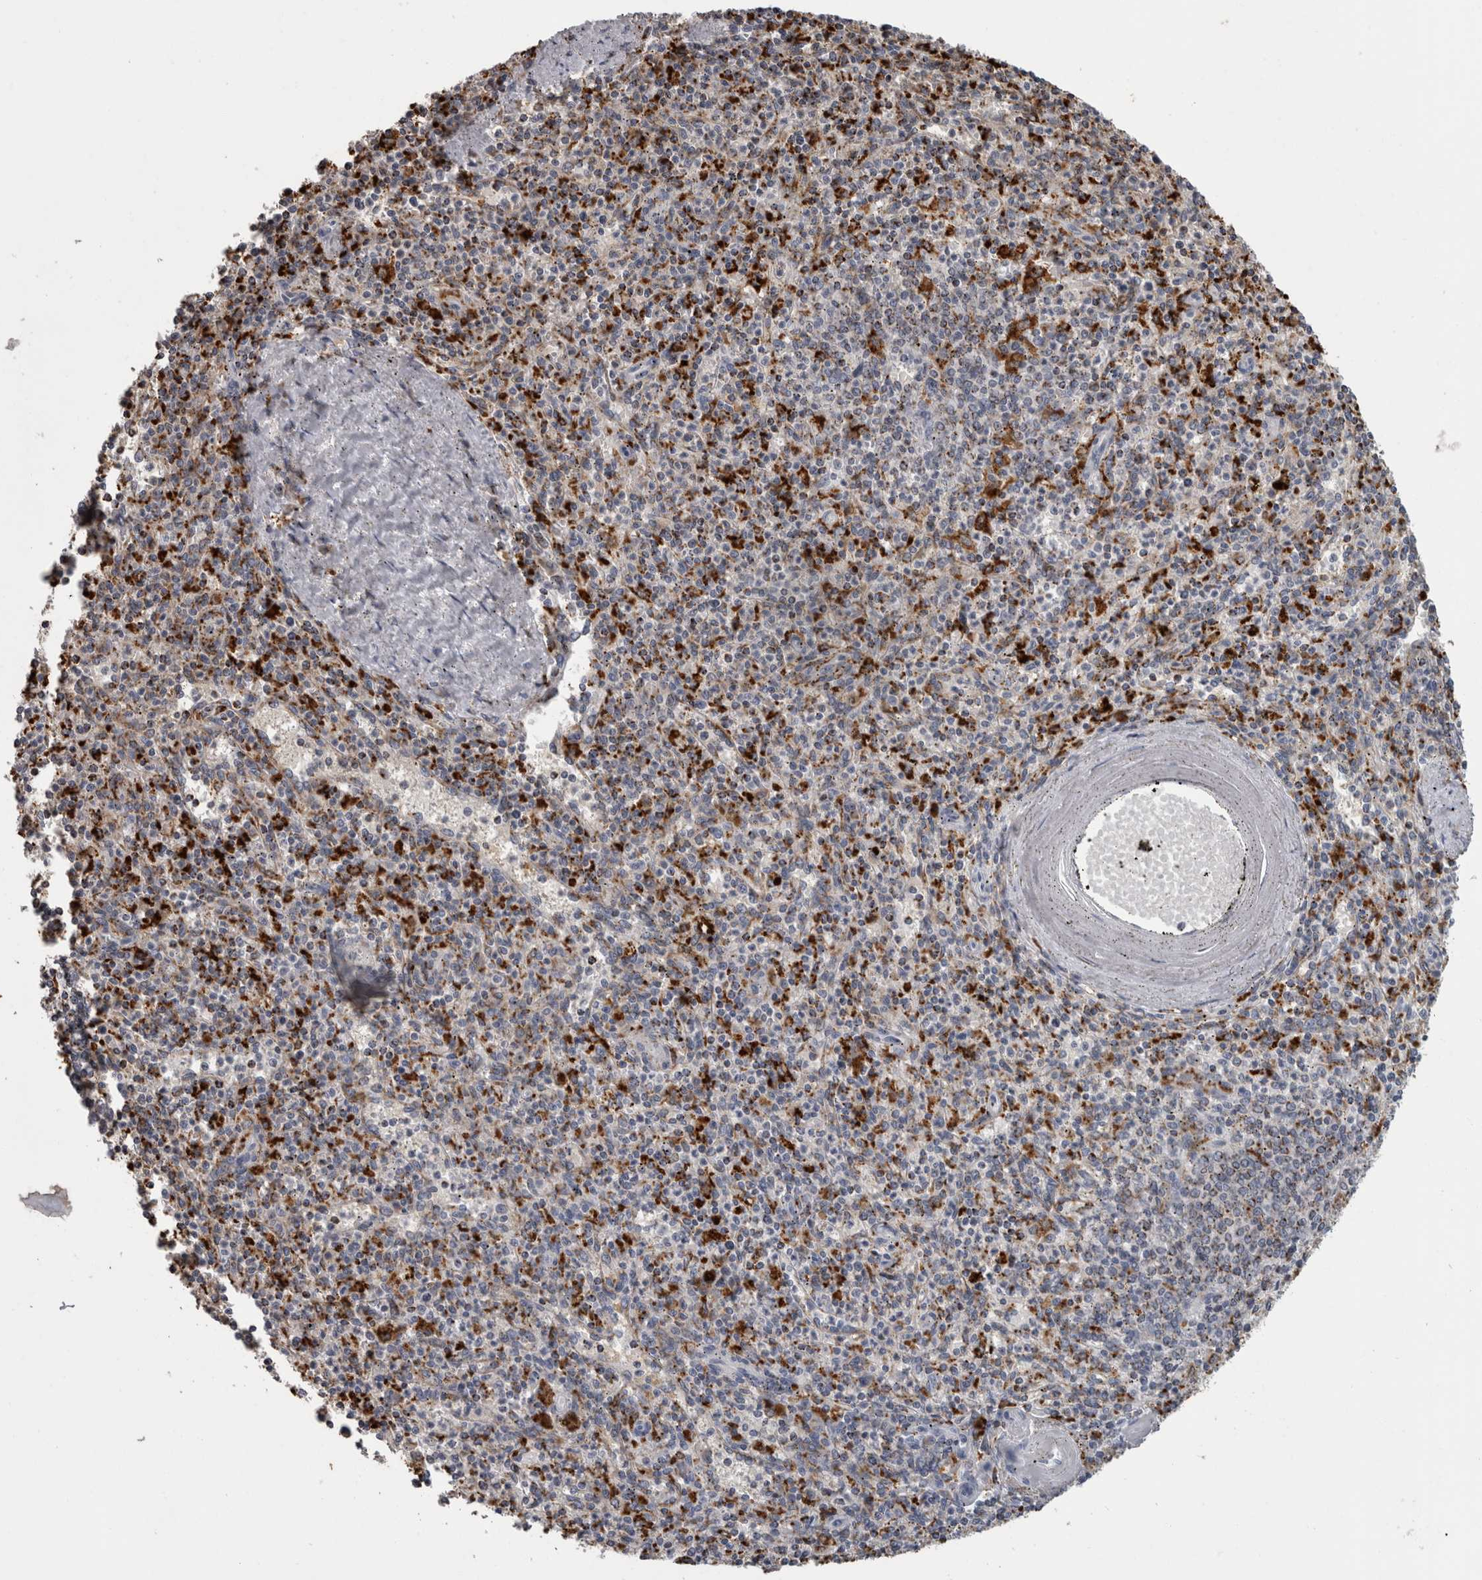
{"staining": {"intensity": "moderate", "quantity": "<25%", "location": "cytoplasmic/membranous"}, "tissue": "spleen", "cell_type": "Cells in red pulp", "image_type": "normal", "snomed": [{"axis": "morphology", "description": "Normal tissue, NOS"}, {"axis": "topography", "description": "Spleen"}], "caption": "Human spleen stained for a protein (brown) reveals moderate cytoplasmic/membranous positive expression in about <25% of cells in red pulp.", "gene": "NAAA", "patient": {"sex": "male", "age": 72}}